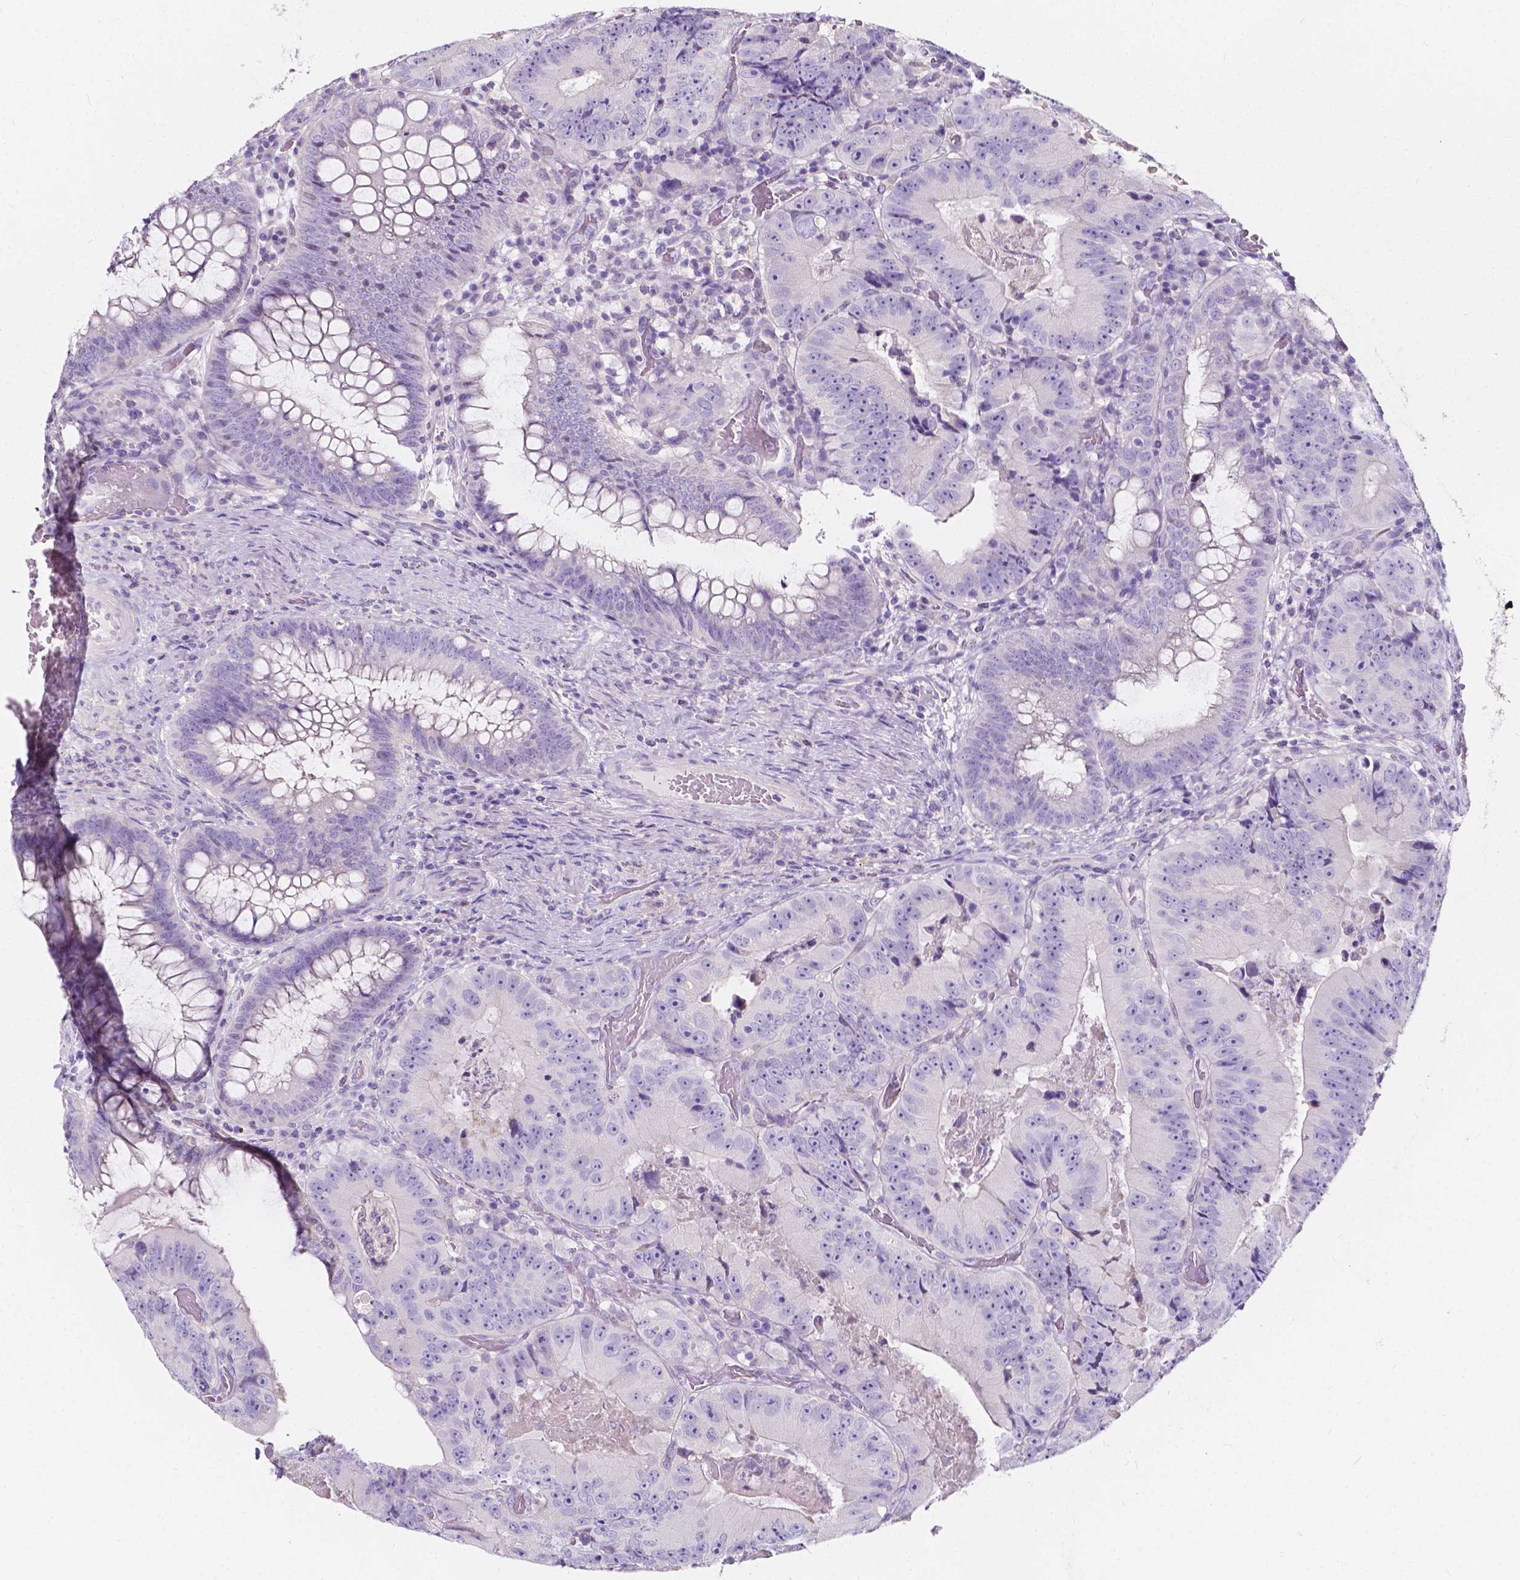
{"staining": {"intensity": "negative", "quantity": "none", "location": "none"}, "tissue": "colorectal cancer", "cell_type": "Tumor cells", "image_type": "cancer", "snomed": [{"axis": "morphology", "description": "Adenocarcinoma, NOS"}, {"axis": "topography", "description": "Colon"}], "caption": "Tumor cells are negative for protein expression in human adenocarcinoma (colorectal).", "gene": "CLSTN2", "patient": {"sex": "female", "age": 86}}